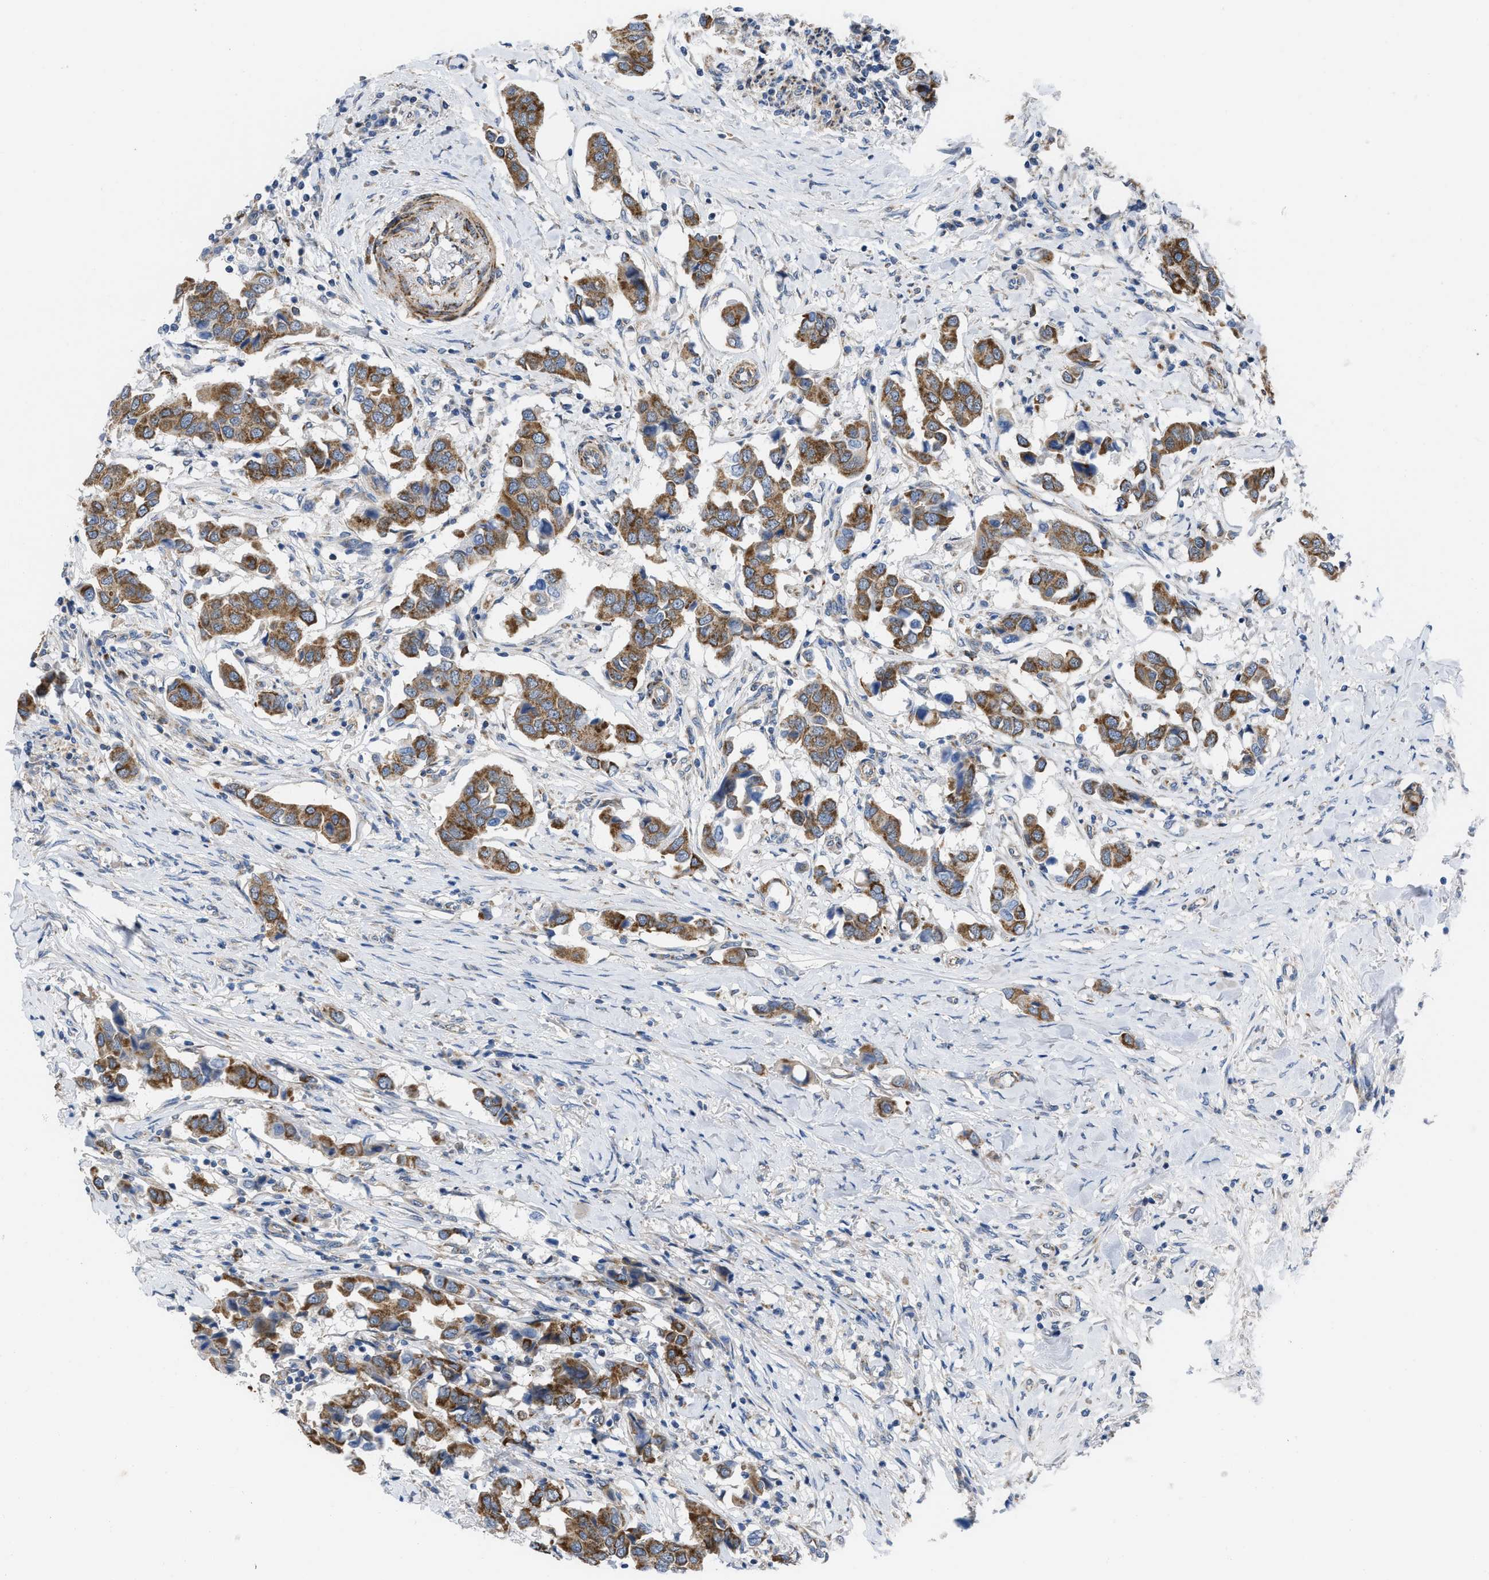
{"staining": {"intensity": "moderate", "quantity": ">75%", "location": "cytoplasmic/membranous"}, "tissue": "breast cancer", "cell_type": "Tumor cells", "image_type": "cancer", "snomed": [{"axis": "morphology", "description": "Duct carcinoma"}, {"axis": "topography", "description": "Breast"}], "caption": "Immunohistochemistry staining of infiltrating ductal carcinoma (breast), which demonstrates medium levels of moderate cytoplasmic/membranous staining in approximately >75% of tumor cells indicating moderate cytoplasmic/membranous protein expression. The staining was performed using DAB (brown) for protein detection and nuclei were counterstained in hematoxylin (blue).", "gene": "AKAP1", "patient": {"sex": "female", "age": 80}}